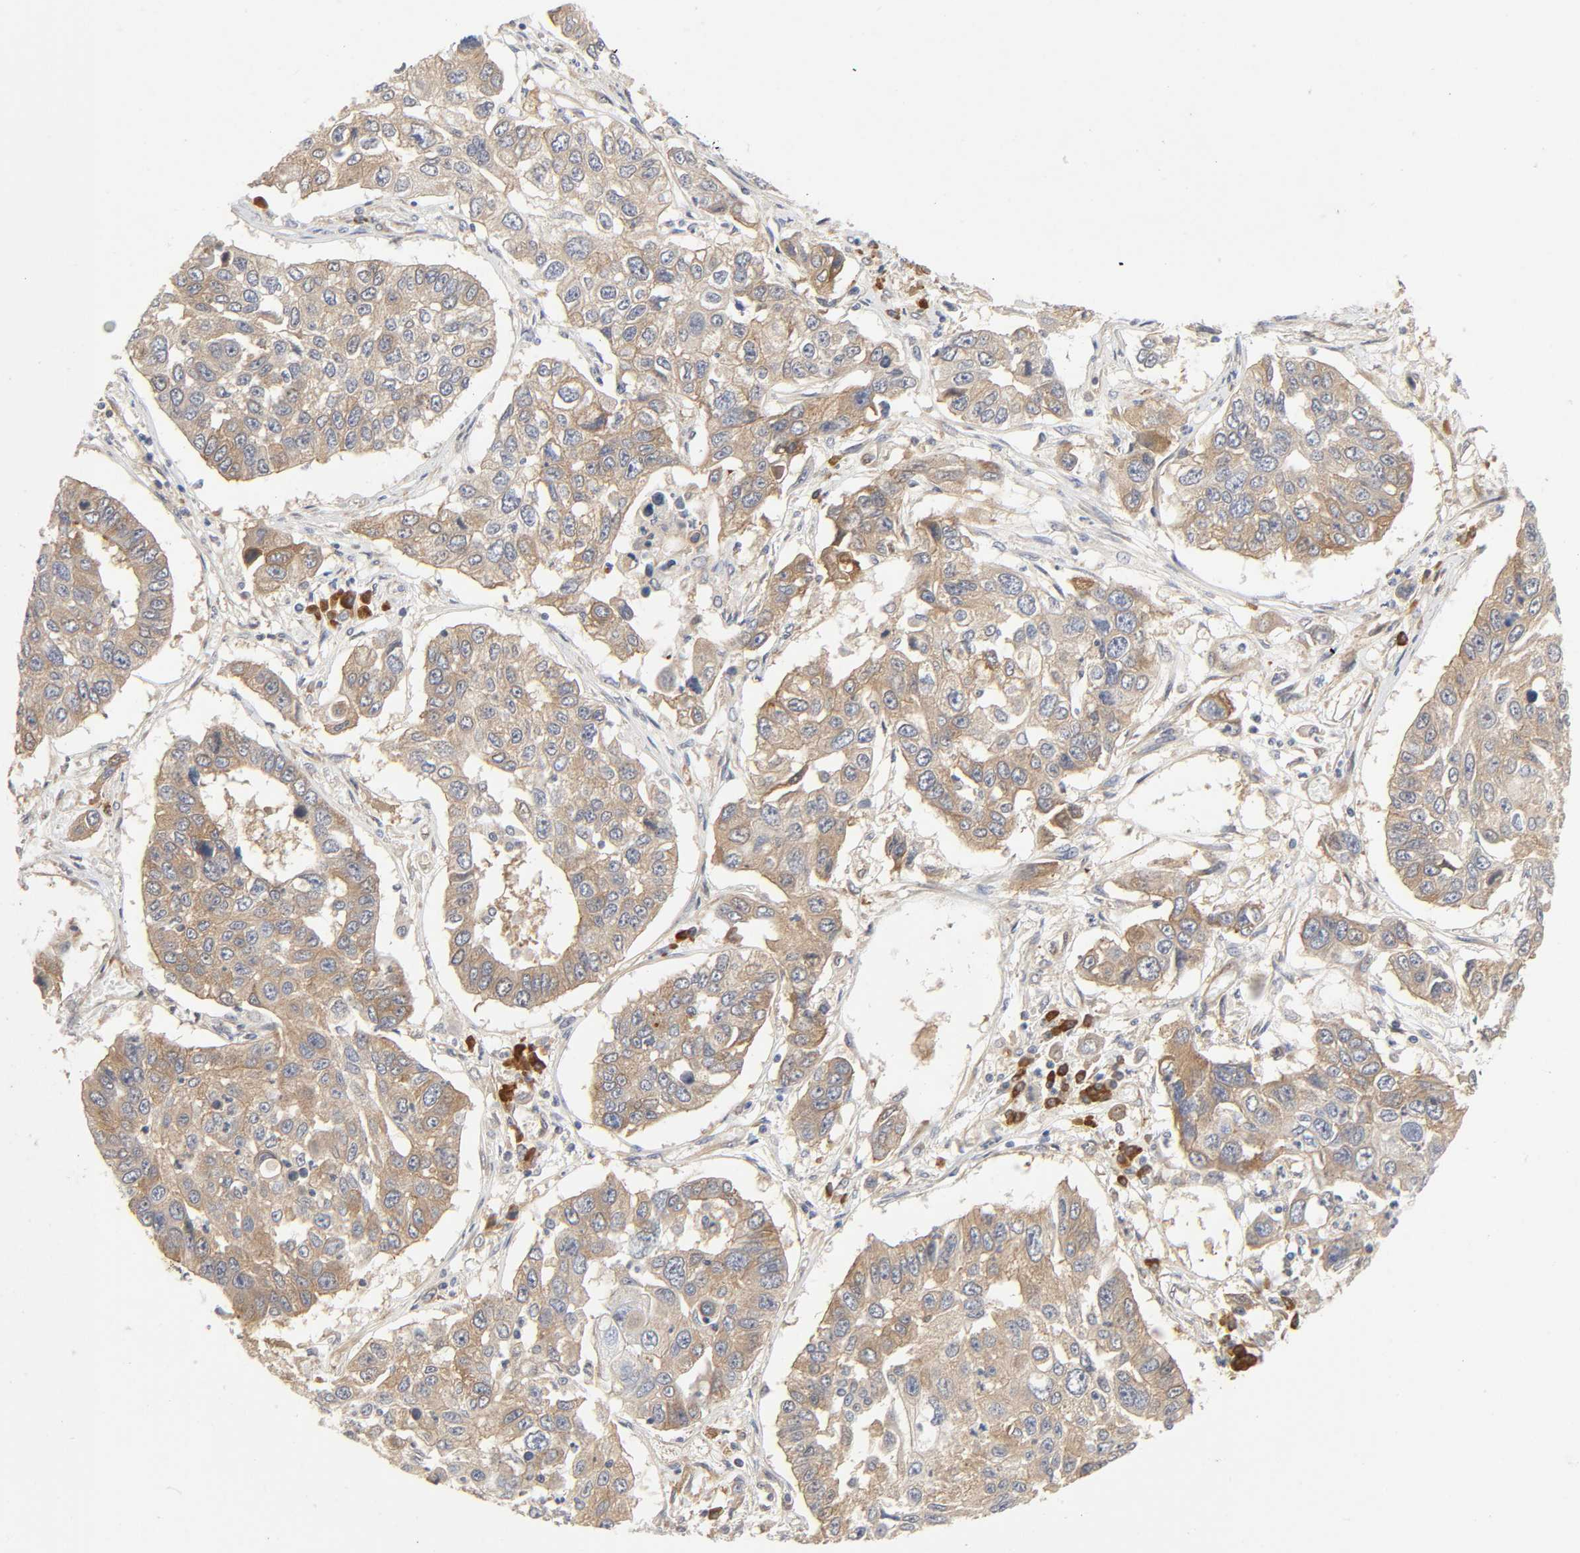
{"staining": {"intensity": "moderate", "quantity": ">75%", "location": "cytoplasmic/membranous"}, "tissue": "lung cancer", "cell_type": "Tumor cells", "image_type": "cancer", "snomed": [{"axis": "morphology", "description": "Squamous cell carcinoma, NOS"}, {"axis": "topography", "description": "Lung"}], "caption": "IHC (DAB) staining of lung cancer (squamous cell carcinoma) shows moderate cytoplasmic/membranous protein expression in about >75% of tumor cells.", "gene": "SCHIP1", "patient": {"sex": "male", "age": 71}}